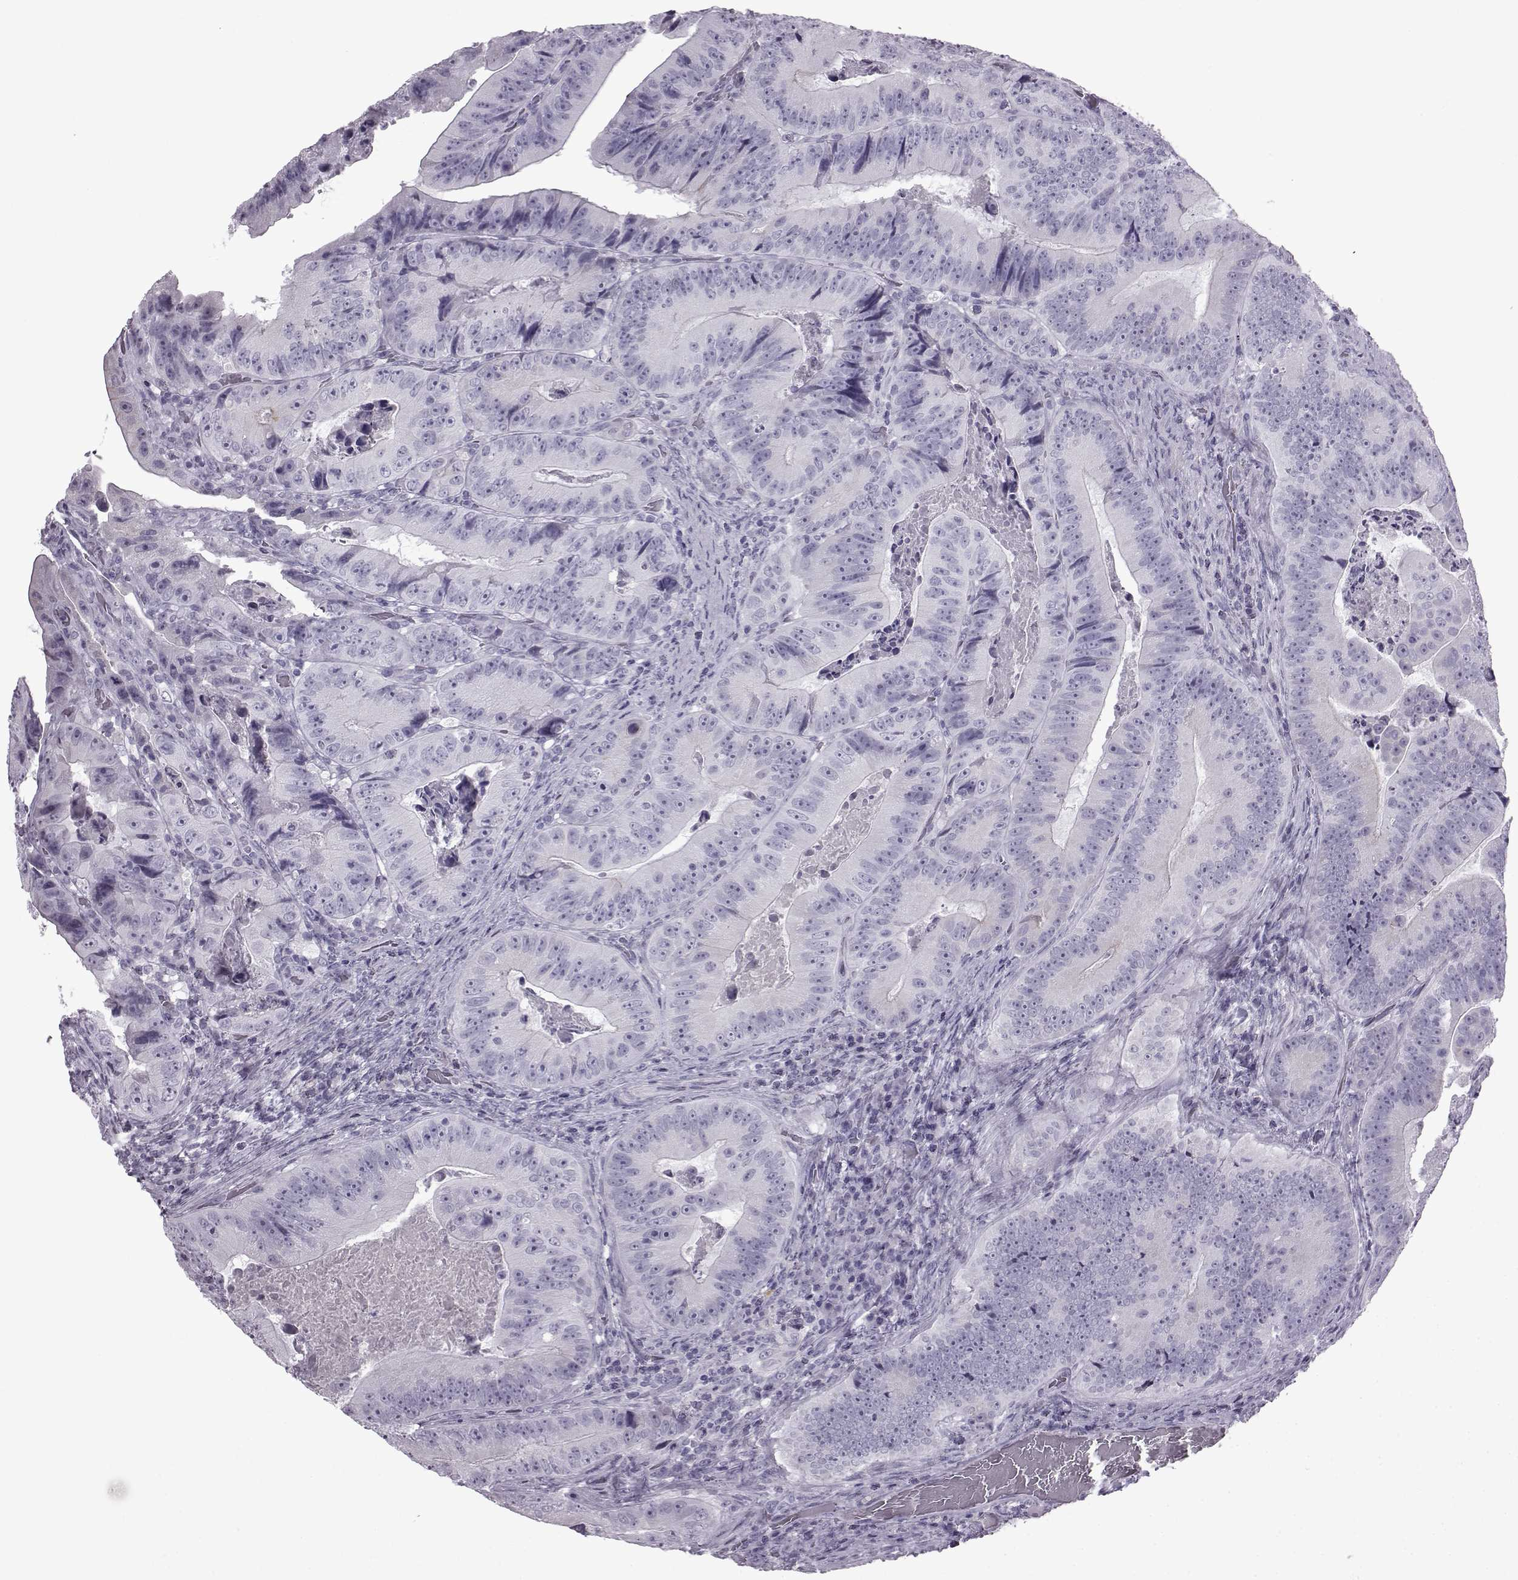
{"staining": {"intensity": "negative", "quantity": "none", "location": "none"}, "tissue": "colorectal cancer", "cell_type": "Tumor cells", "image_type": "cancer", "snomed": [{"axis": "morphology", "description": "Adenocarcinoma, NOS"}, {"axis": "topography", "description": "Colon"}], "caption": "Immunohistochemistry of human colorectal cancer demonstrates no staining in tumor cells.", "gene": "SLC28A2", "patient": {"sex": "female", "age": 86}}